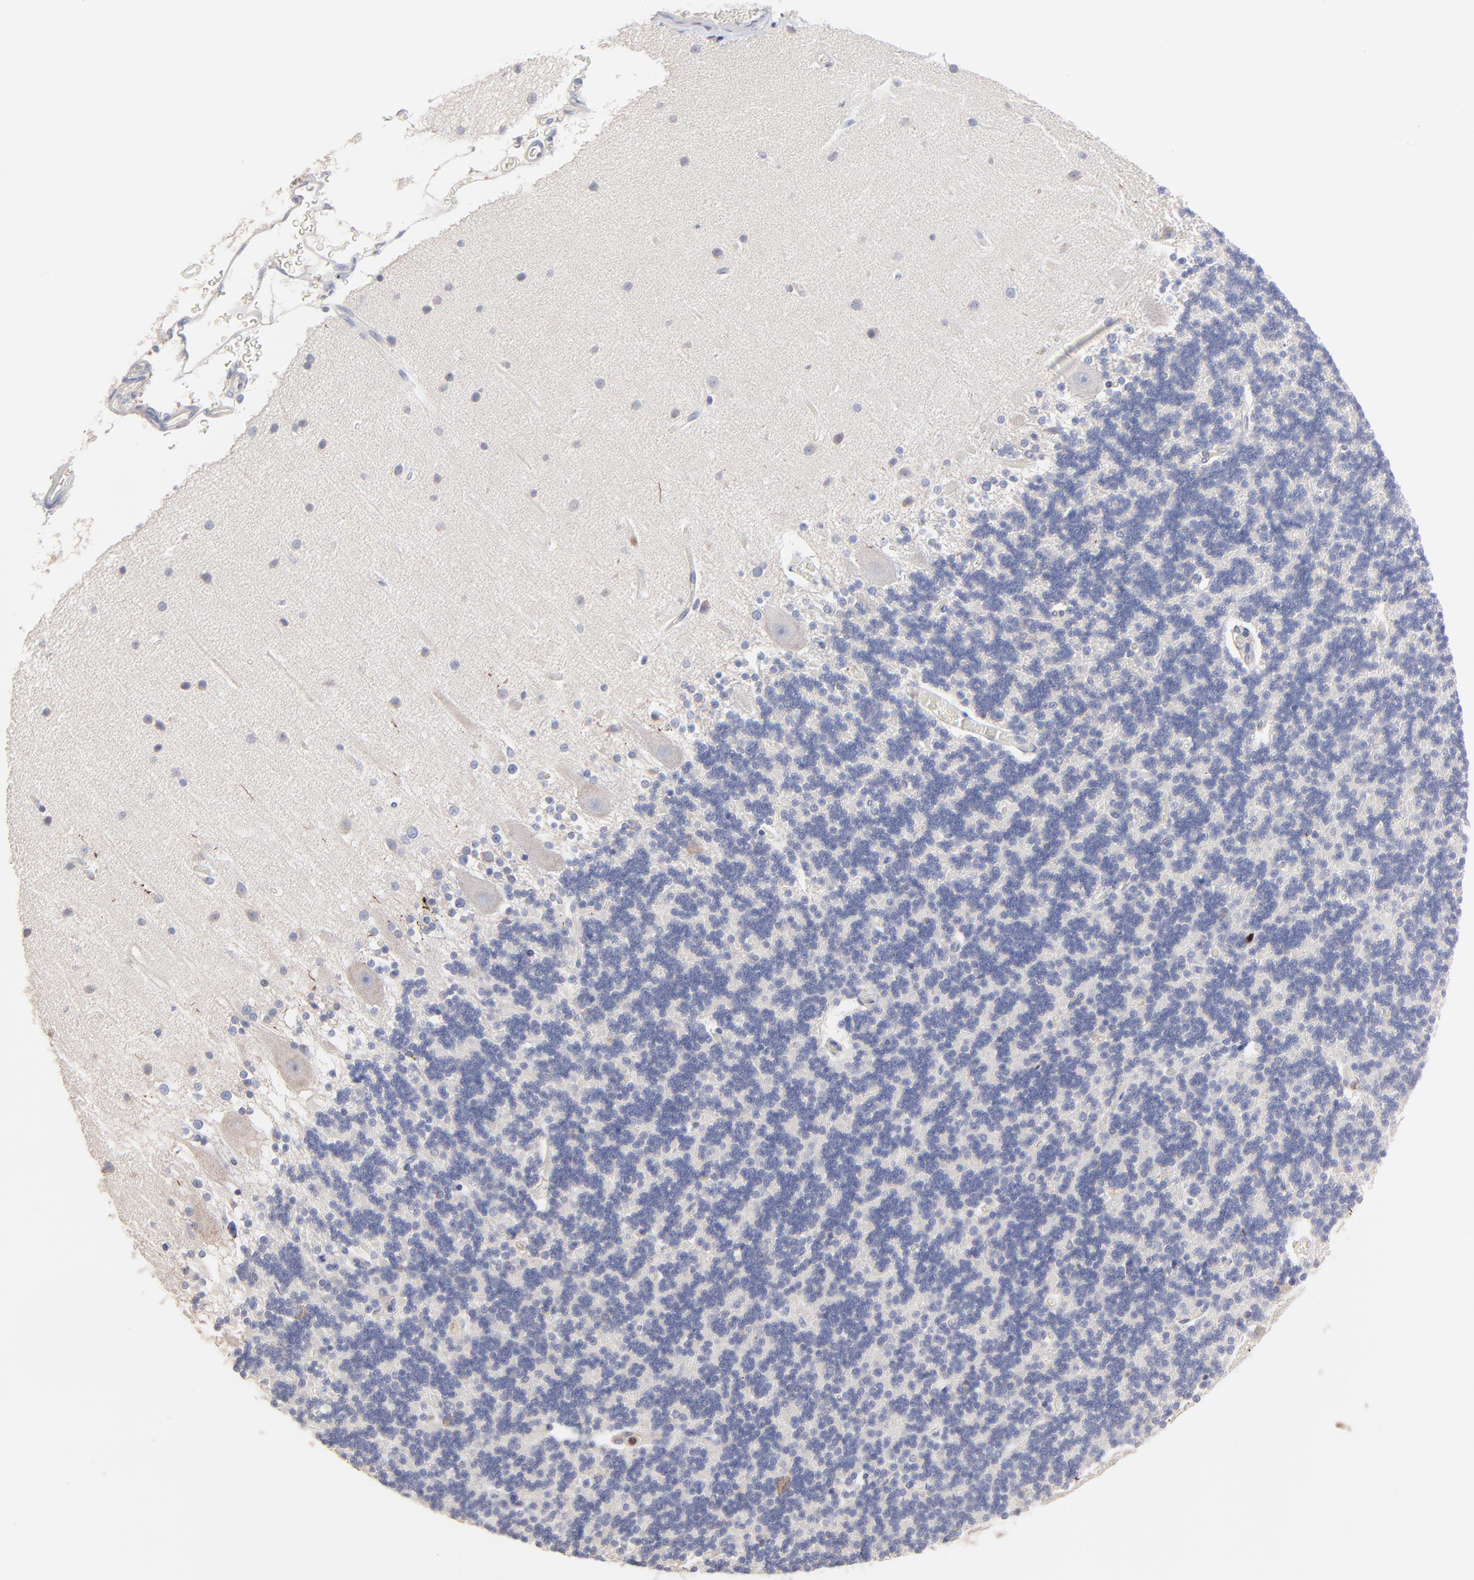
{"staining": {"intensity": "negative", "quantity": "none", "location": "none"}, "tissue": "cerebellum", "cell_type": "Cells in granular layer", "image_type": "normal", "snomed": [{"axis": "morphology", "description": "Normal tissue, NOS"}, {"axis": "topography", "description": "Cerebellum"}], "caption": "The image shows no significant positivity in cells in granular layer of cerebellum. The staining is performed using DAB brown chromogen with nuclei counter-stained in using hematoxylin.", "gene": "PPFIBP2", "patient": {"sex": "female", "age": 54}}